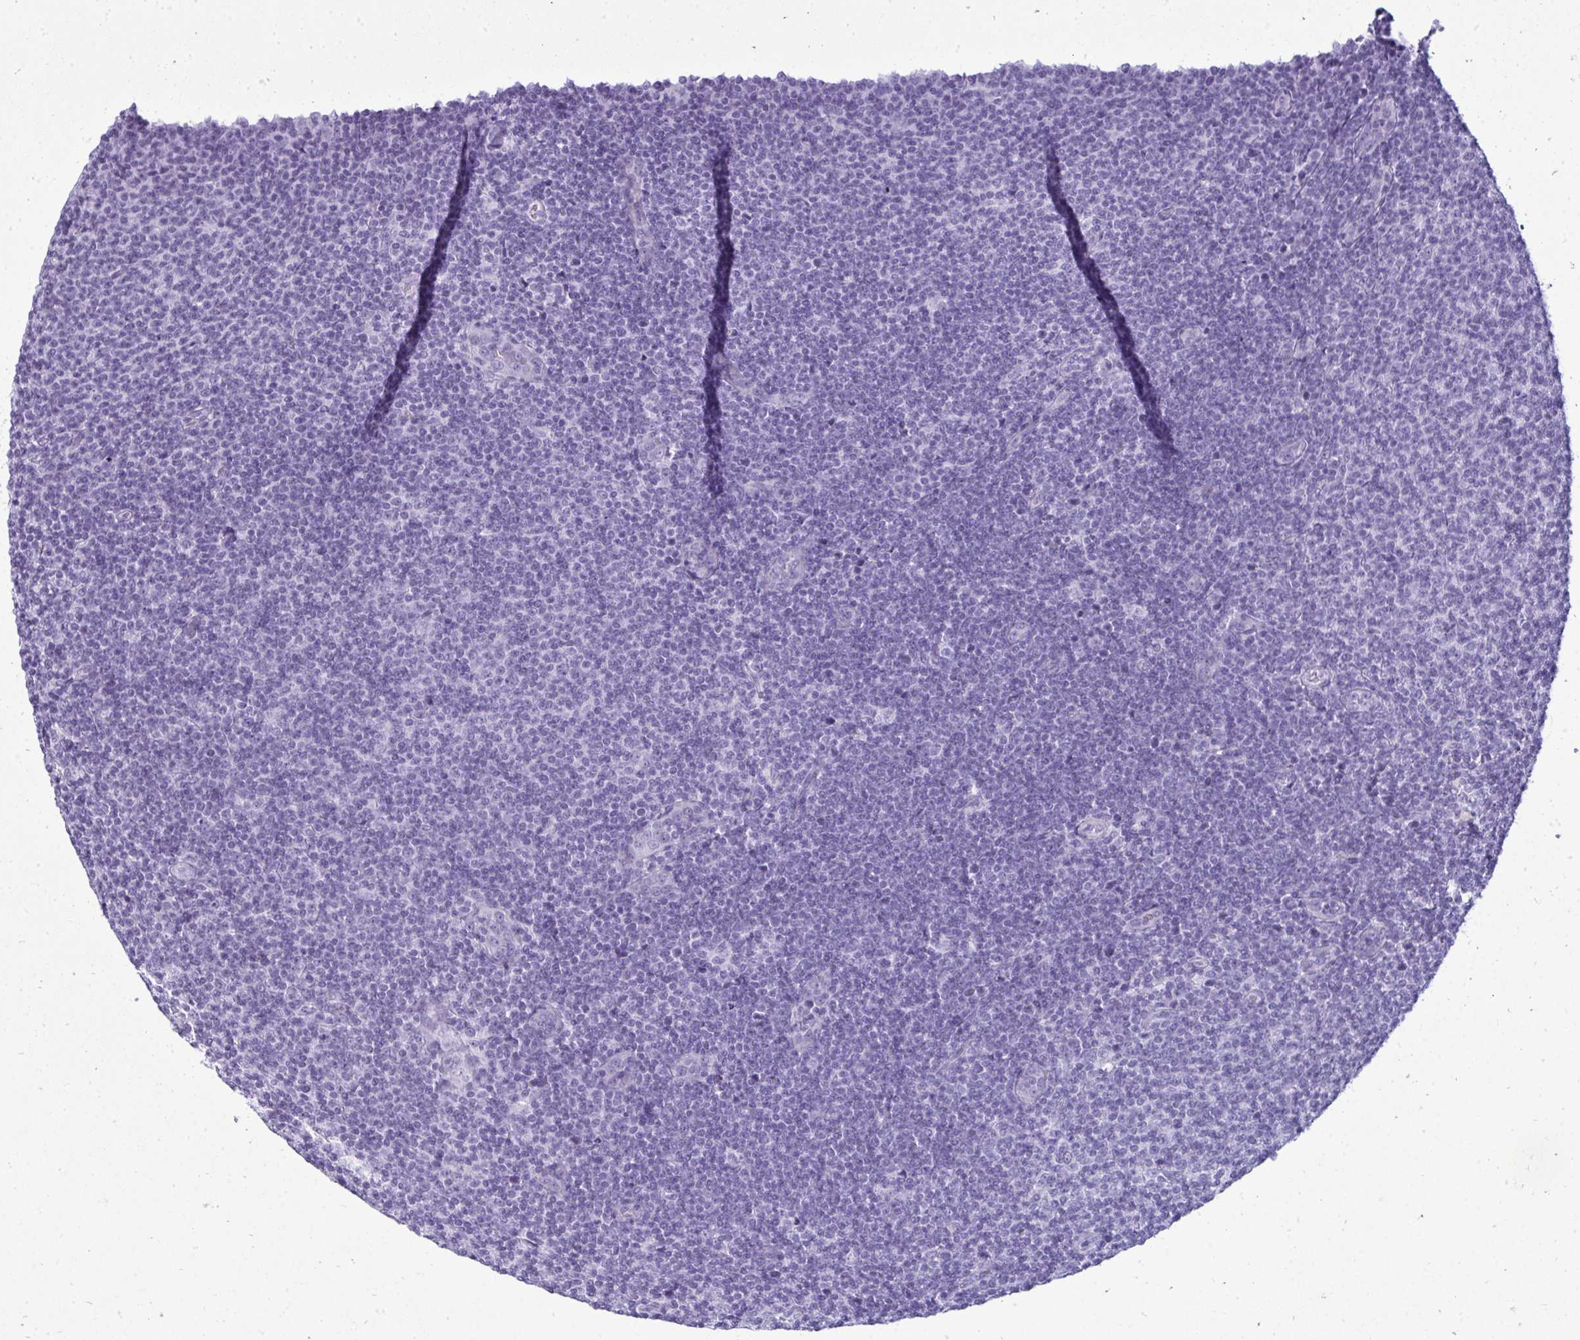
{"staining": {"intensity": "negative", "quantity": "none", "location": "none"}, "tissue": "lymphoma", "cell_type": "Tumor cells", "image_type": "cancer", "snomed": [{"axis": "morphology", "description": "Malignant lymphoma, non-Hodgkin's type, Low grade"}, {"axis": "topography", "description": "Lymph node"}], "caption": "Tumor cells show no significant staining in lymphoma.", "gene": "CLGN", "patient": {"sex": "male", "age": 66}}